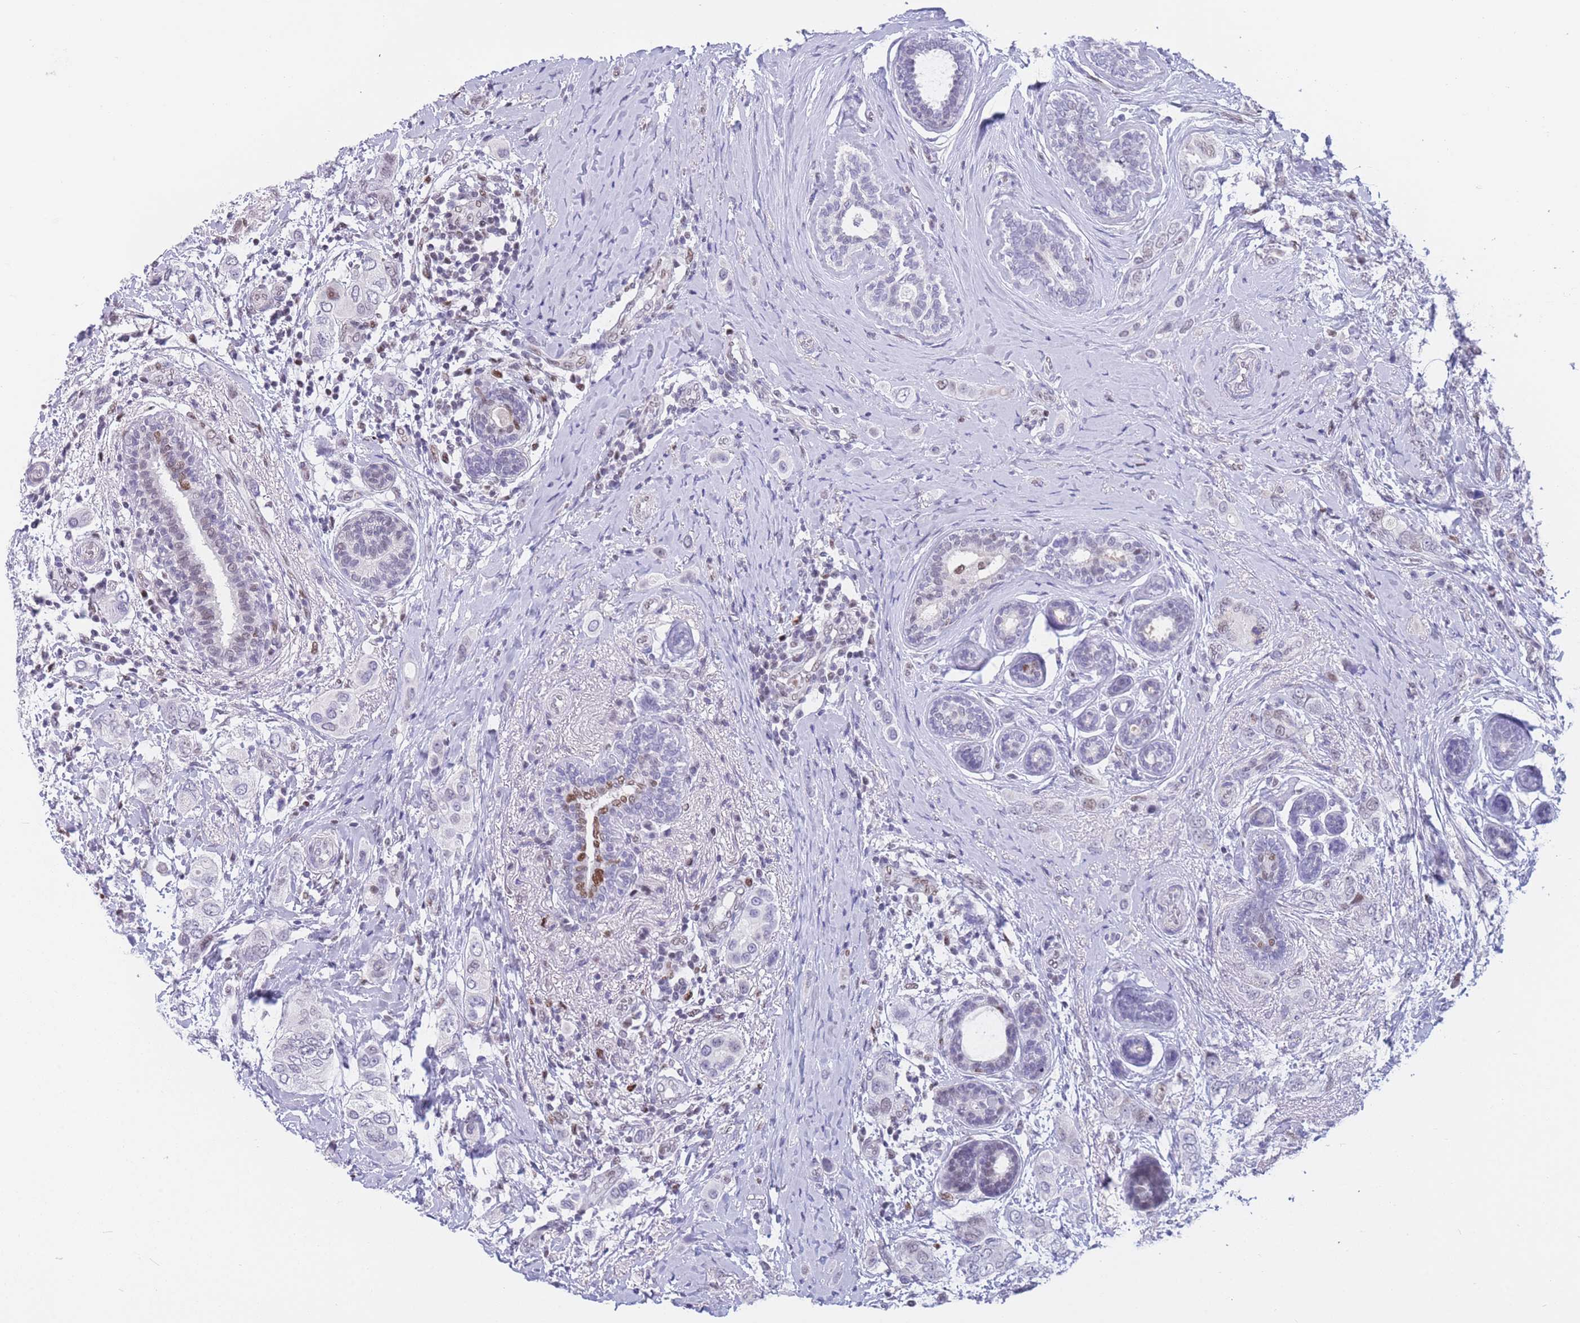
{"staining": {"intensity": "moderate", "quantity": "<25%", "location": "nuclear"}, "tissue": "breast cancer", "cell_type": "Tumor cells", "image_type": "cancer", "snomed": [{"axis": "morphology", "description": "Lobular carcinoma"}, {"axis": "topography", "description": "Breast"}], "caption": "IHC photomicrograph of human lobular carcinoma (breast) stained for a protein (brown), which exhibits low levels of moderate nuclear positivity in approximately <25% of tumor cells.", "gene": "NASP", "patient": {"sex": "female", "age": 51}}